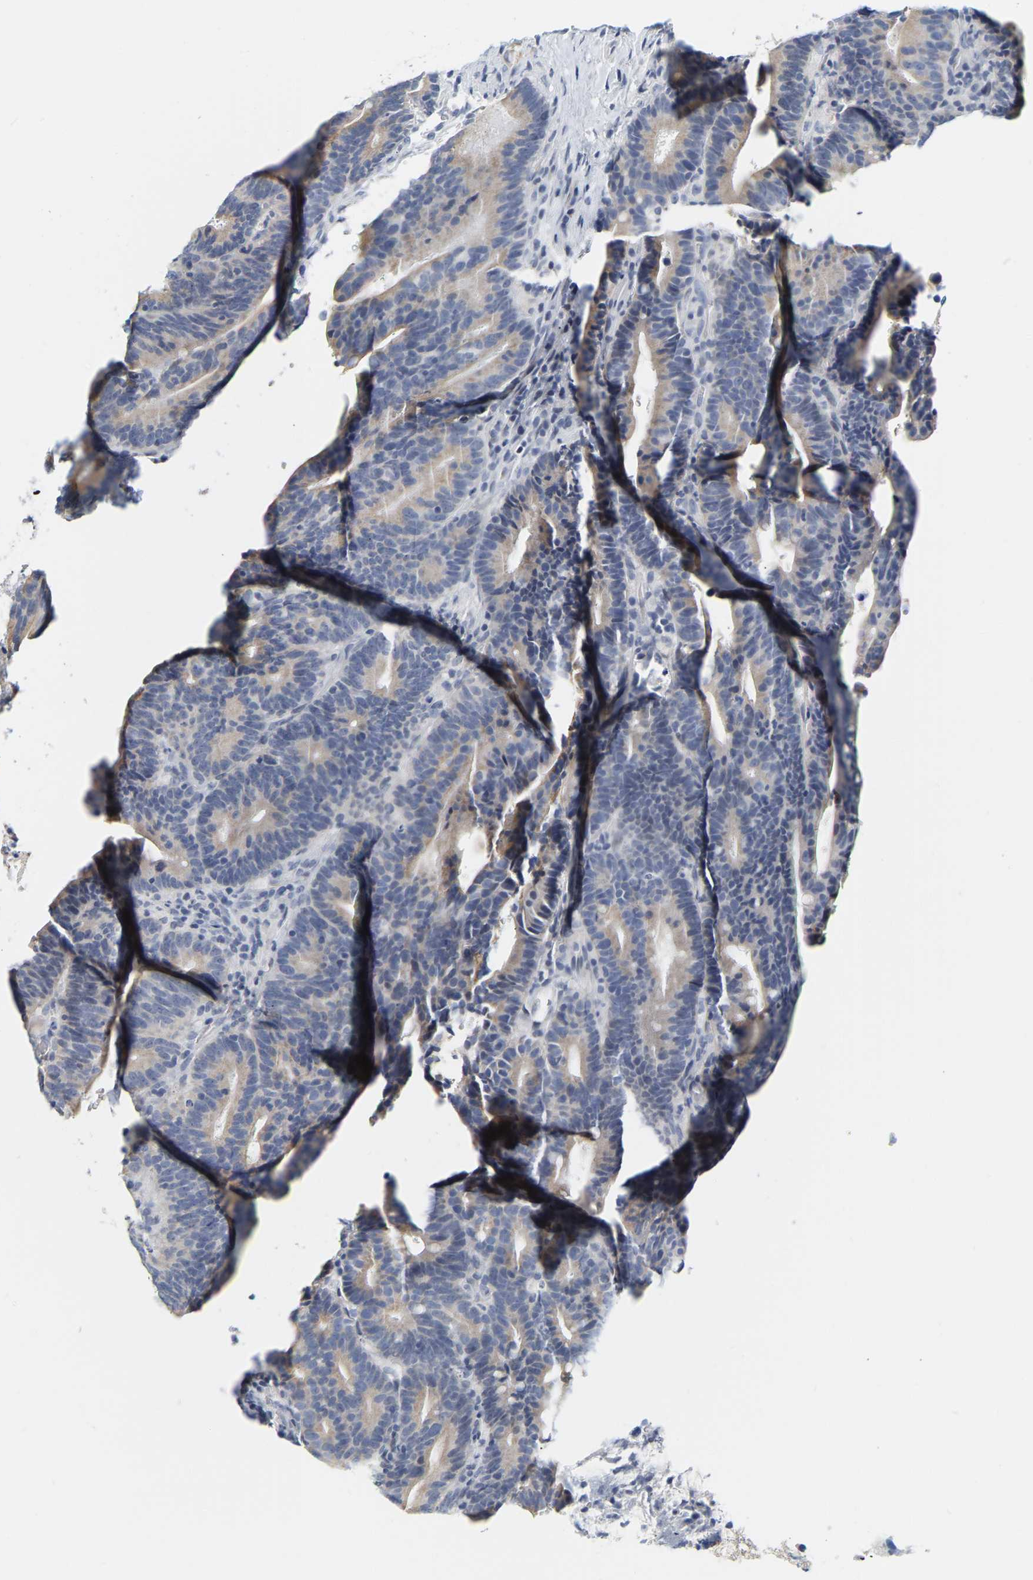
{"staining": {"intensity": "weak", "quantity": "<25%", "location": "cytoplasmic/membranous"}, "tissue": "colorectal cancer", "cell_type": "Tumor cells", "image_type": "cancer", "snomed": [{"axis": "morphology", "description": "Adenocarcinoma, NOS"}, {"axis": "topography", "description": "Colon"}], "caption": "Tumor cells show no significant positivity in colorectal cancer (adenocarcinoma). (Immunohistochemistry, brightfield microscopy, high magnification).", "gene": "KRT76", "patient": {"sex": "female", "age": 66}}